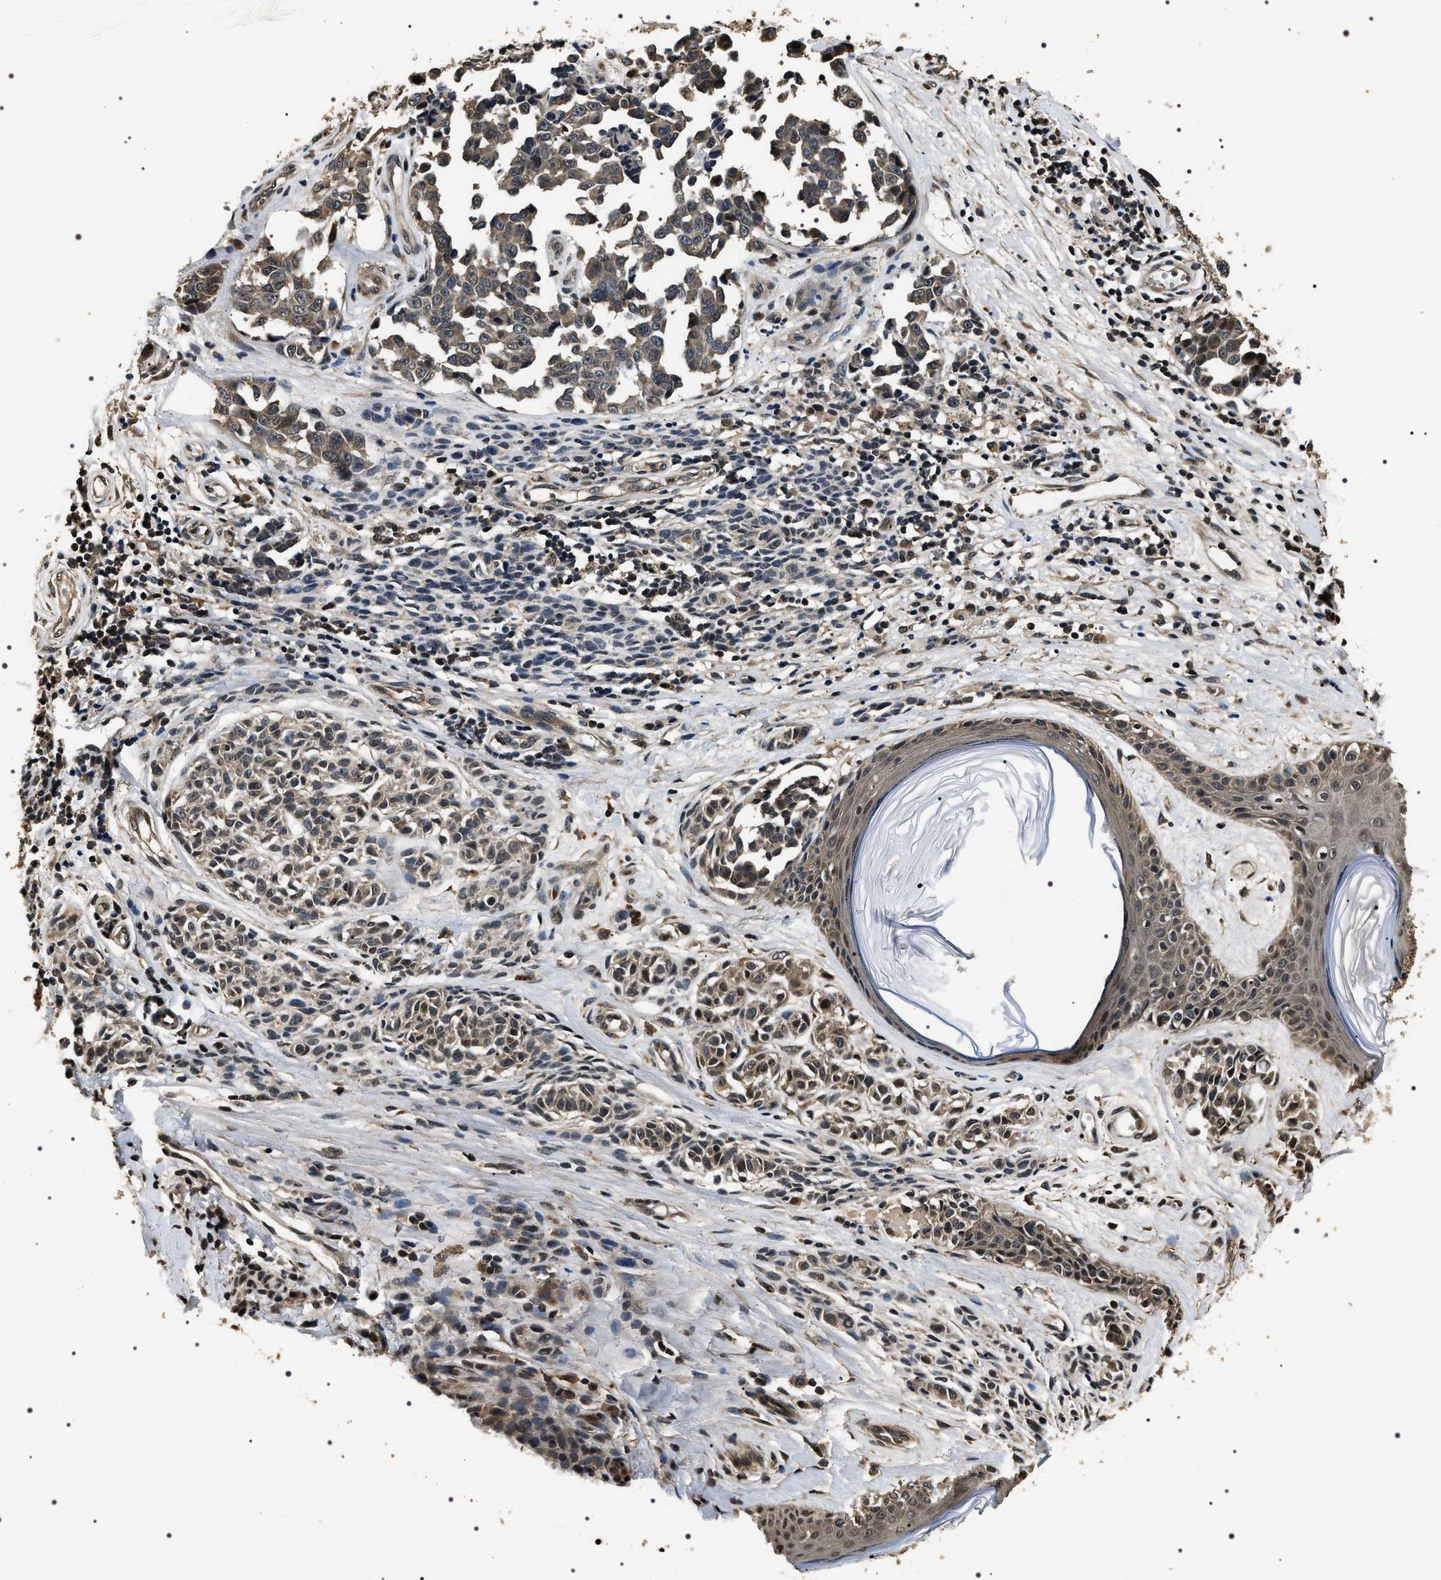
{"staining": {"intensity": "weak", "quantity": "25%-75%", "location": "cytoplasmic/membranous"}, "tissue": "melanoma", "cell_type": "Tumor cells", "image_type": "cancer", "snomed": [{"axis": "morphology", "description": "Malignant melanoma, NOS"}, {"axis": "topography", "description": "Skin"}], "caption": "Malignant melanoma stained for a protein reveals weak cytoplasmic/membranous positivity in tumor cells. The protein is stained brown, and the nuclei are stained in blue (DAB IHC with brightfield microscopy, high magnification).", "gene": "ARHGAP22", "patient": {"sex": "female", "age": 64}}